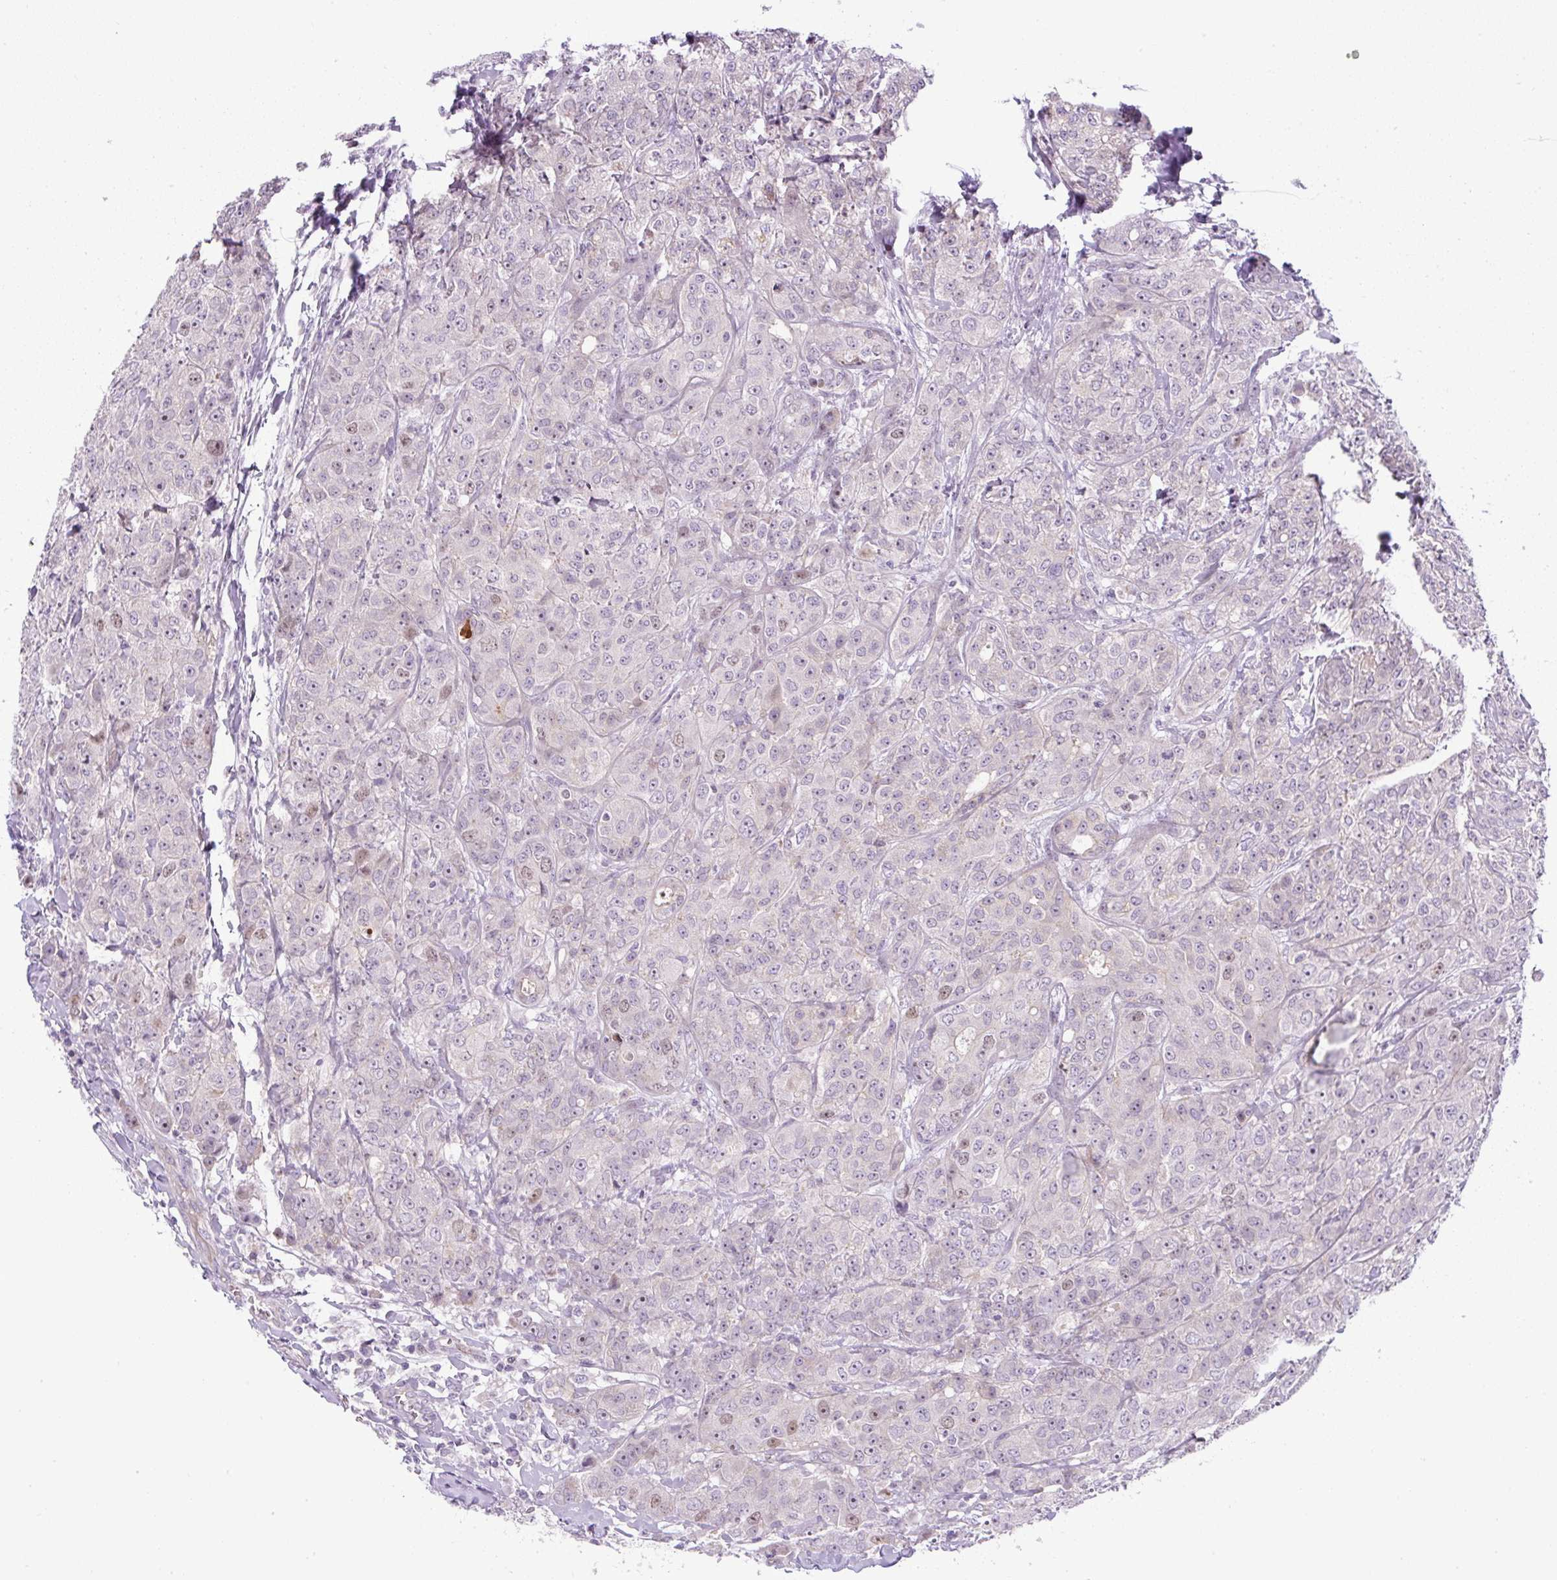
{"staining": {"intensity": "weak", "quantity": "<25%", "location": "nuclear"}, "tissue": "breast cancer", "cell_type": "Tumor cells", "image_type": "cancer", "snomed": [{"axis": "morphology", "description": "Duct carcinoma"}, {"axis": "topography", "description": "Breast"}], "caption": "There is no significant staining in tumor cells of breast cancer (intraductal carcinoma).", "gene": "ADAMTS19", "patient": {"sex": "female", "age": 43}}